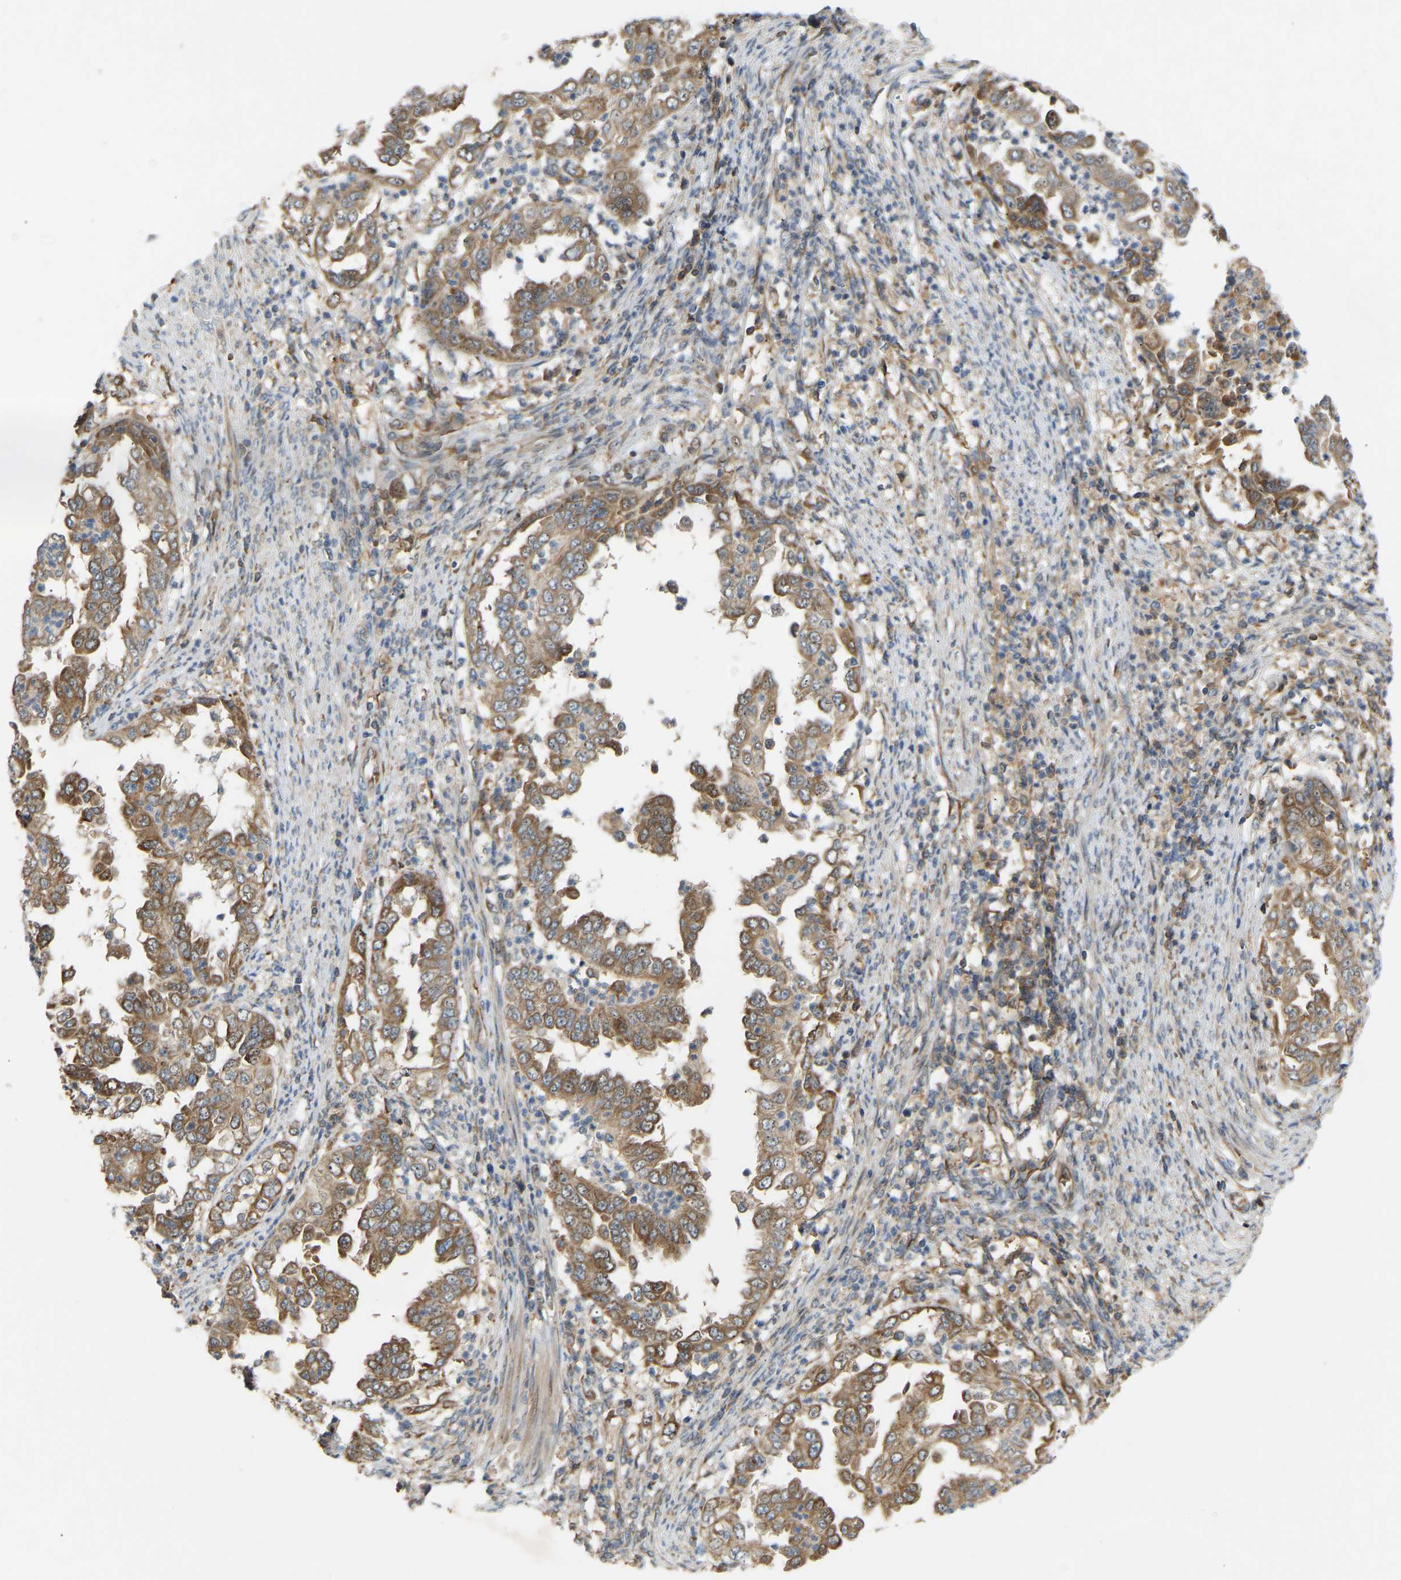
{"staining": {"intensity": "moderate", "quantity": ">75%", "location": "cytoplasmic/membranous"}, "tissue": "endometrial cancer", "cell_type": "Tumor cells", "image_type": "cancer", "snomed": [{"axis": "morphology", "description": "Adenocarcinoma, NOS"}, {"axis": "topography", "description": "Endometrium"}], "caption": "Tumor cells display medium levels of moderate cytoplasmic/membranous positivity in approximately >75% of cells in adenocarcinoma (endometrial).", "gene": "PTCD1", "patient": {"sex": "female", "age": 85}}